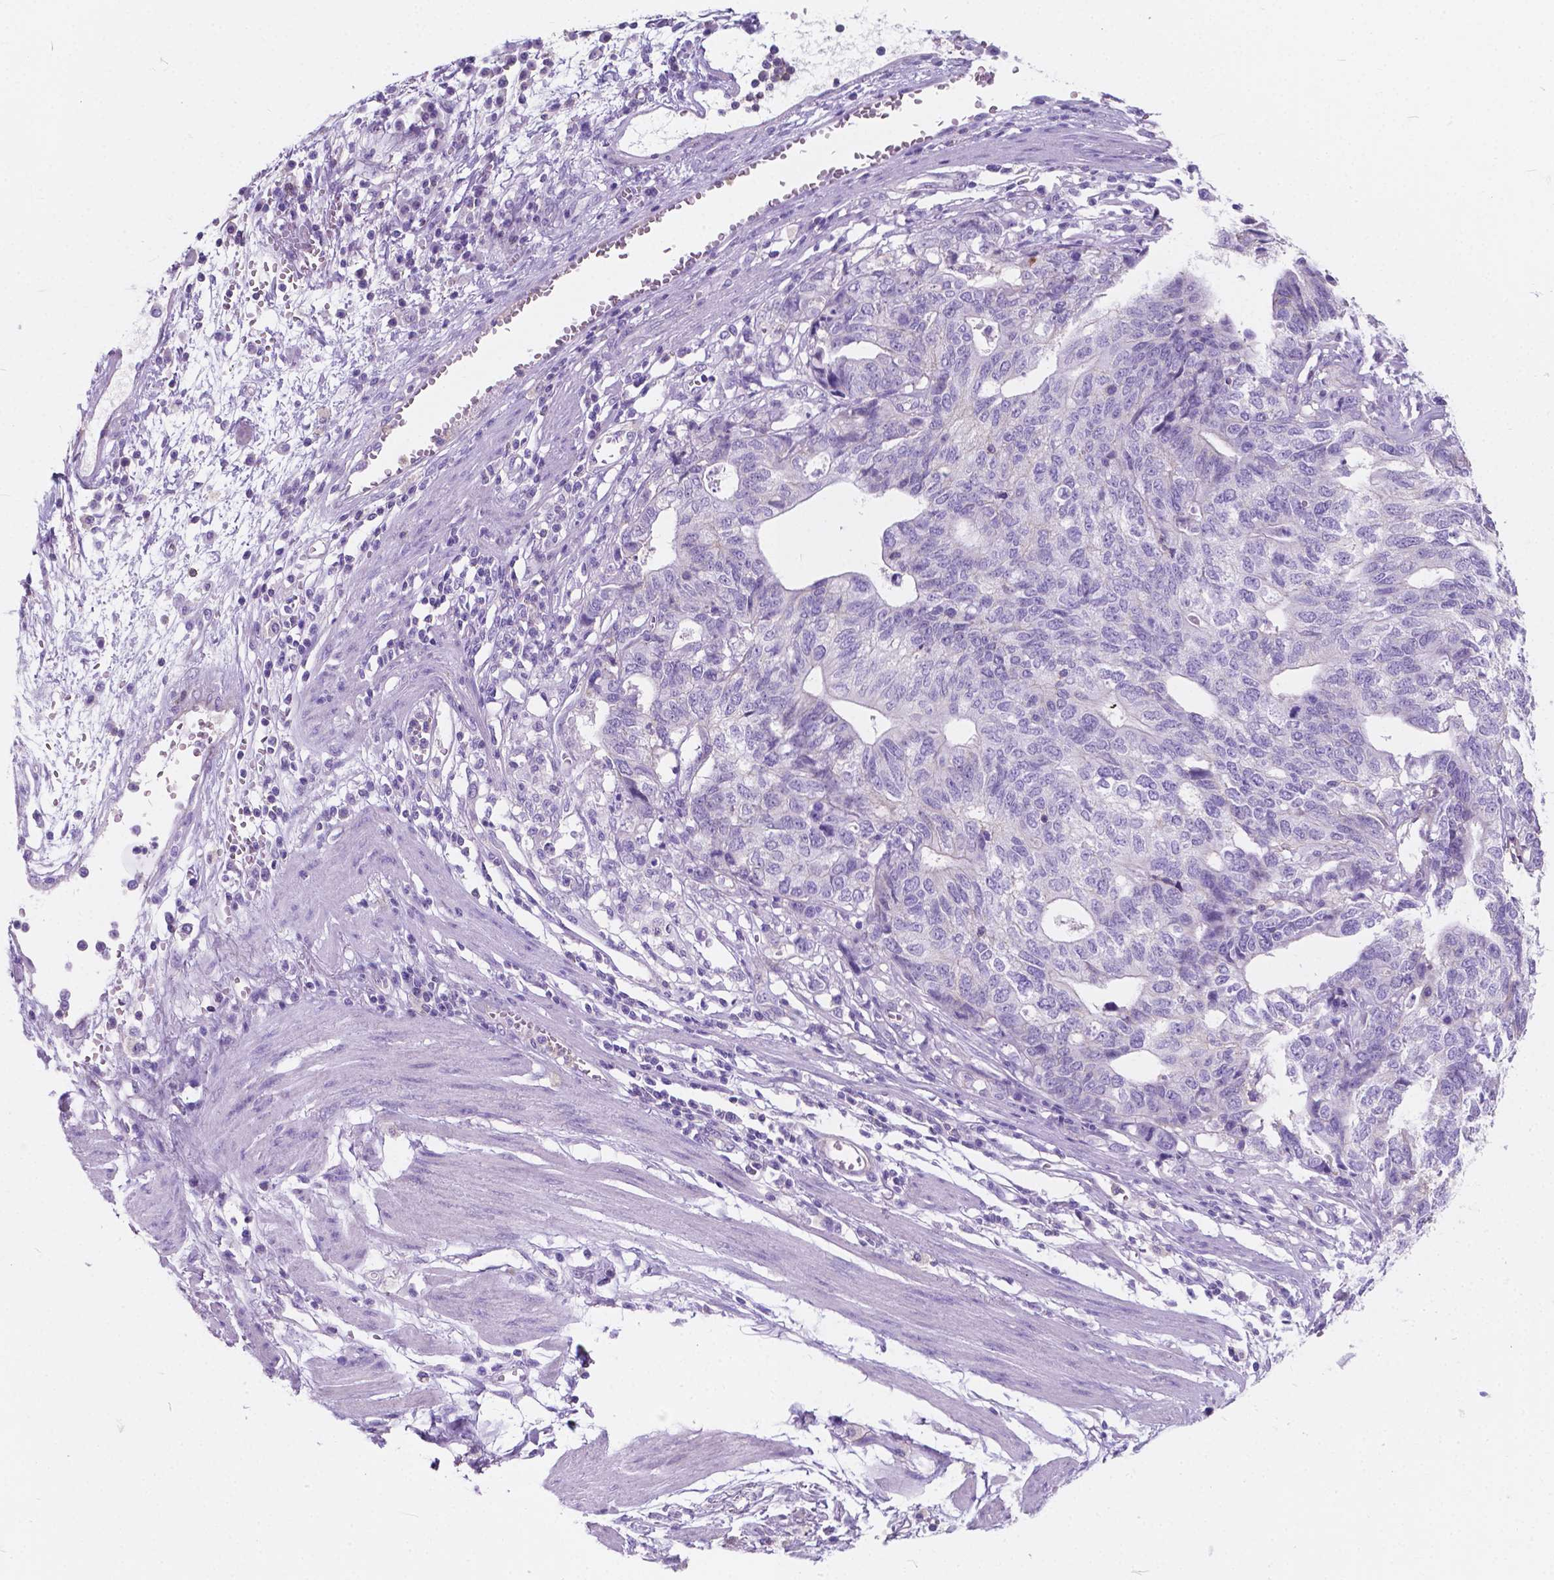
{"staining": {"intensity": "negative", "quantity": "none", "location": "none"}, "tissue": "stomach cancer", "cell_type": "Tumor cells", "image_type": "cancer", "snomed": [{"axis": "morphology", "description": "Adenocarcinoma, NOS"}, {"axis": "topography", "description": "Stomach, upper"}], "caption": "Immunohistochemical staining of human stomach cancer reveals no significant positivity in tumor cells.", "gene": "KIAA0040", "patient": {"sex": "female", "age": 67}}